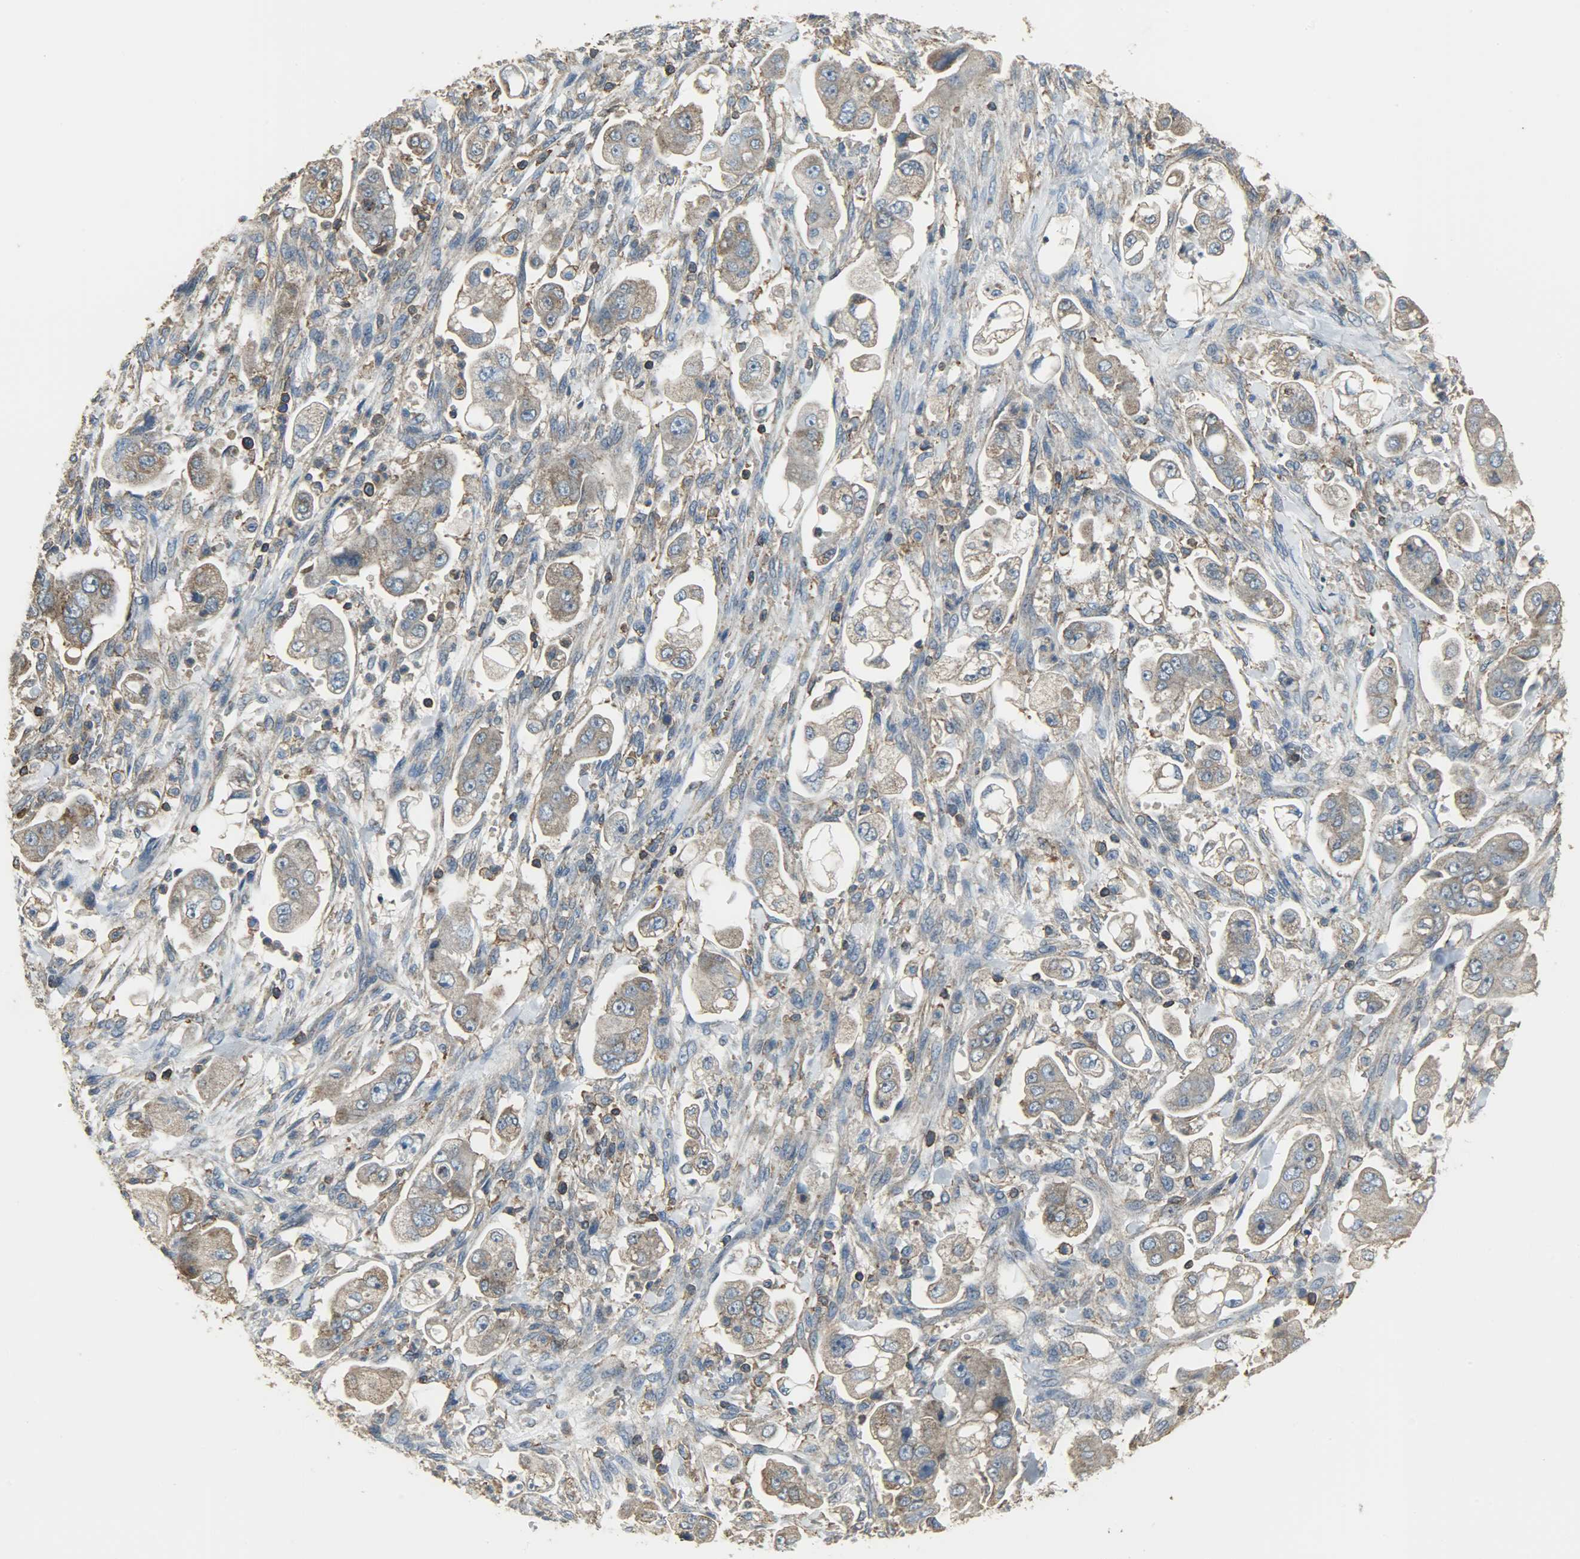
{"staining": {"intensity": "moderate", "quantity": ">75%", "location": "cytoplasmic/membranous"}, "tissue": "stomach cancer", "cell_type": "Tumor cells", "image_type": "cancer", "snomed": [{"axis": "morphology", "description": "Adenocarcinoma, NOS"}, {"axis": "topography", "description": "Stomach"}], "caption": "Stomach cancer stained with a brown dye demonstrates moderate cytoplasmic/membranous positive positivity in approximately >75% of tumor cells.", "gene": "DNAJA4", "patient": {"sex": "male", "age": 62}}